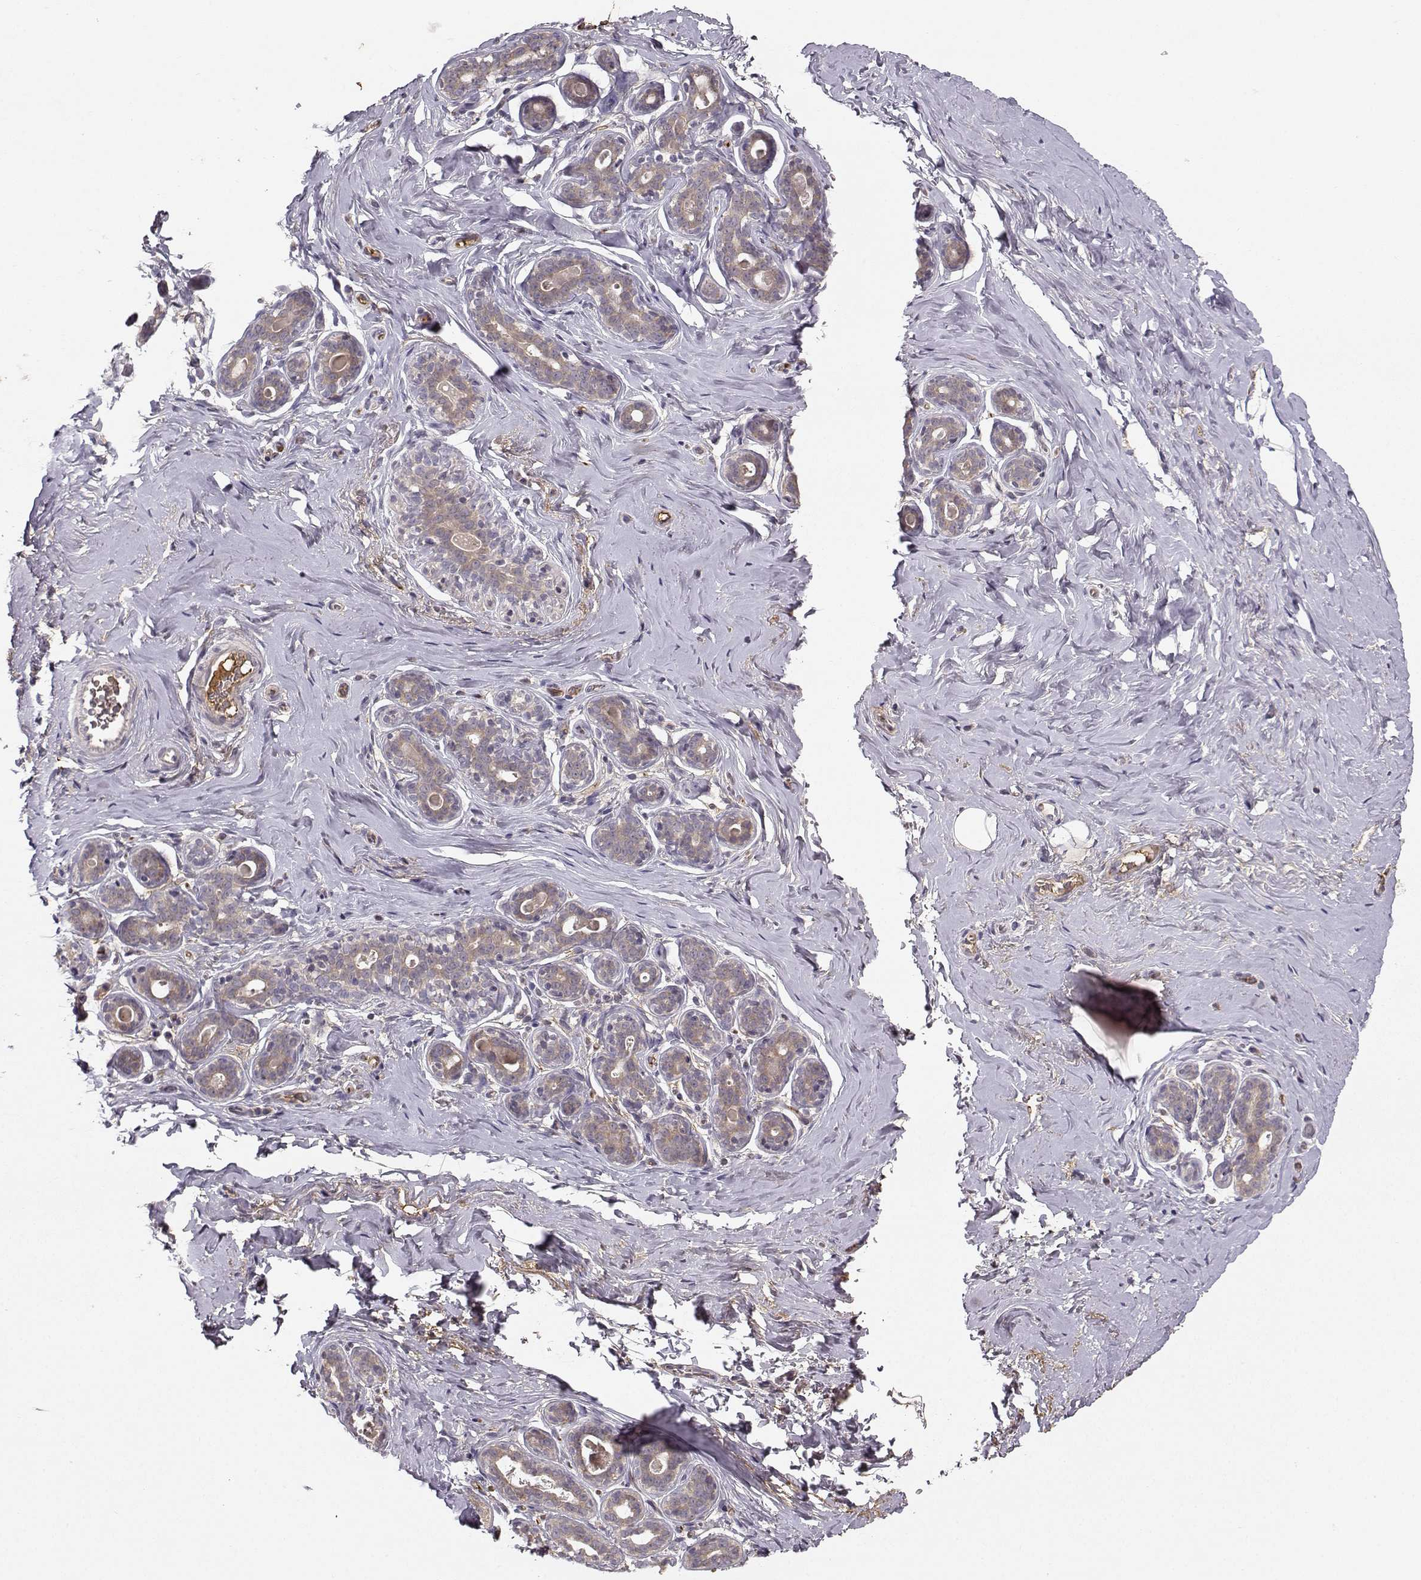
{"staining": {"intensity": "negative", "quantity": "none", "location": "none"}, "tissue": "breast", "cell_type": "Adipocytes", "image_type": "normal", "snomed": [{"axis": "morphology", "description": "Normal tissue, NOS"}, {"axis": "topography", "description": "Skin"}, {"axis": "topography", "description": "Breast"}], "caption": "IHC histopathology image of normal breast stained for a protein (brown), which demonstrates no positivity in adipocytes.", "gene": "WNT6", "patient": {"sex": "female", "age": 43}}